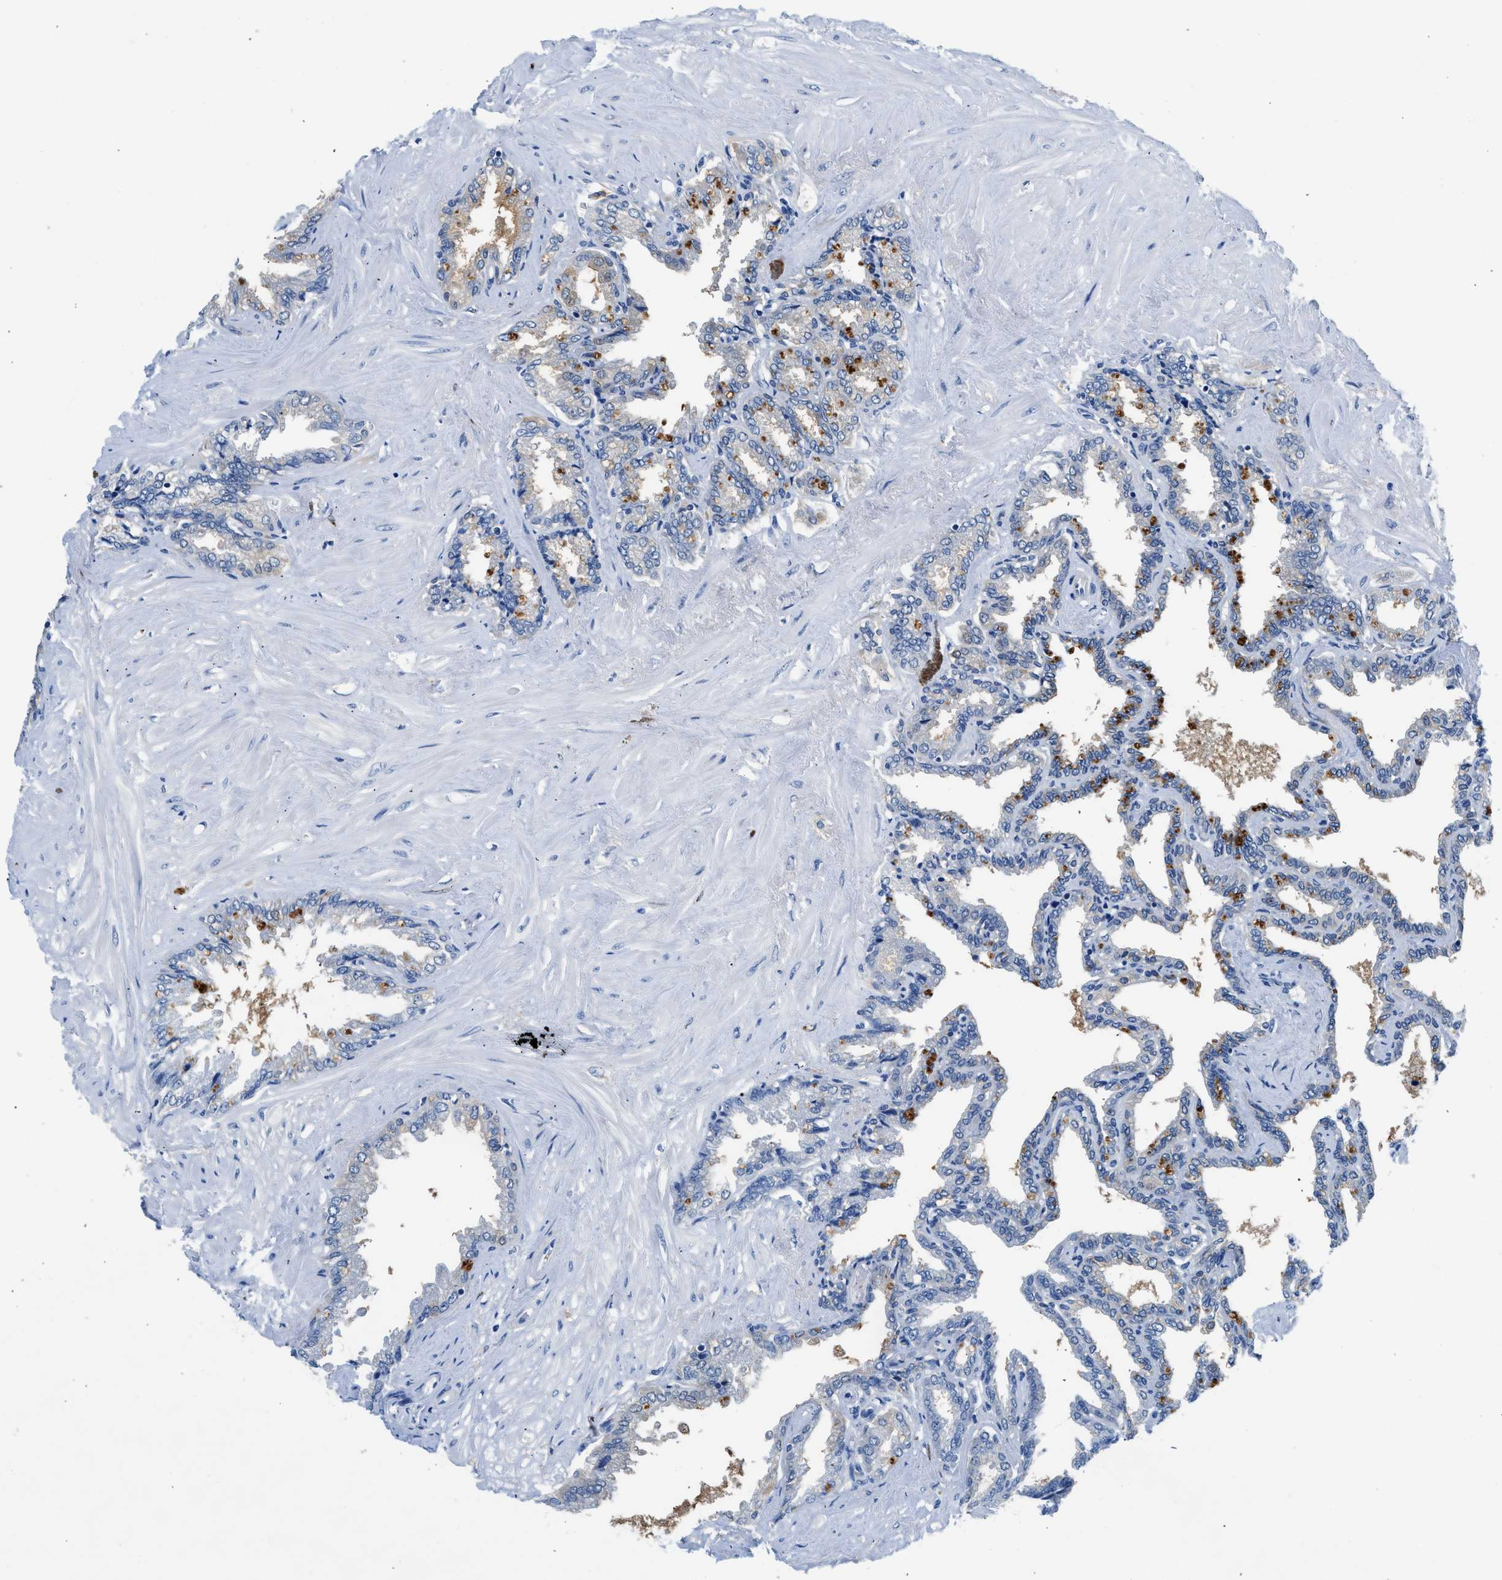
{"staining": {"intensity": "strong", "quantity": "<25%", "location": "cytoplasmic/membranous"}, "tissue": "seminal vesicle", "cell_type": "Glandular cells", "image_type": "normal", "snomed": [{"axis": "morphology", "description": "Normal tissue, NOS"}, {"axis": "topography", "description": "Seminal veicle"}], "caption": "Unremarkable seminal vesicle was stained to show a protein in brown. There is medium levels of strong cytoplasmic/membranous staining in about <25% of glandular cells.", "gene": "FADS6", "patient": {"sex": "male", "age": 46}}